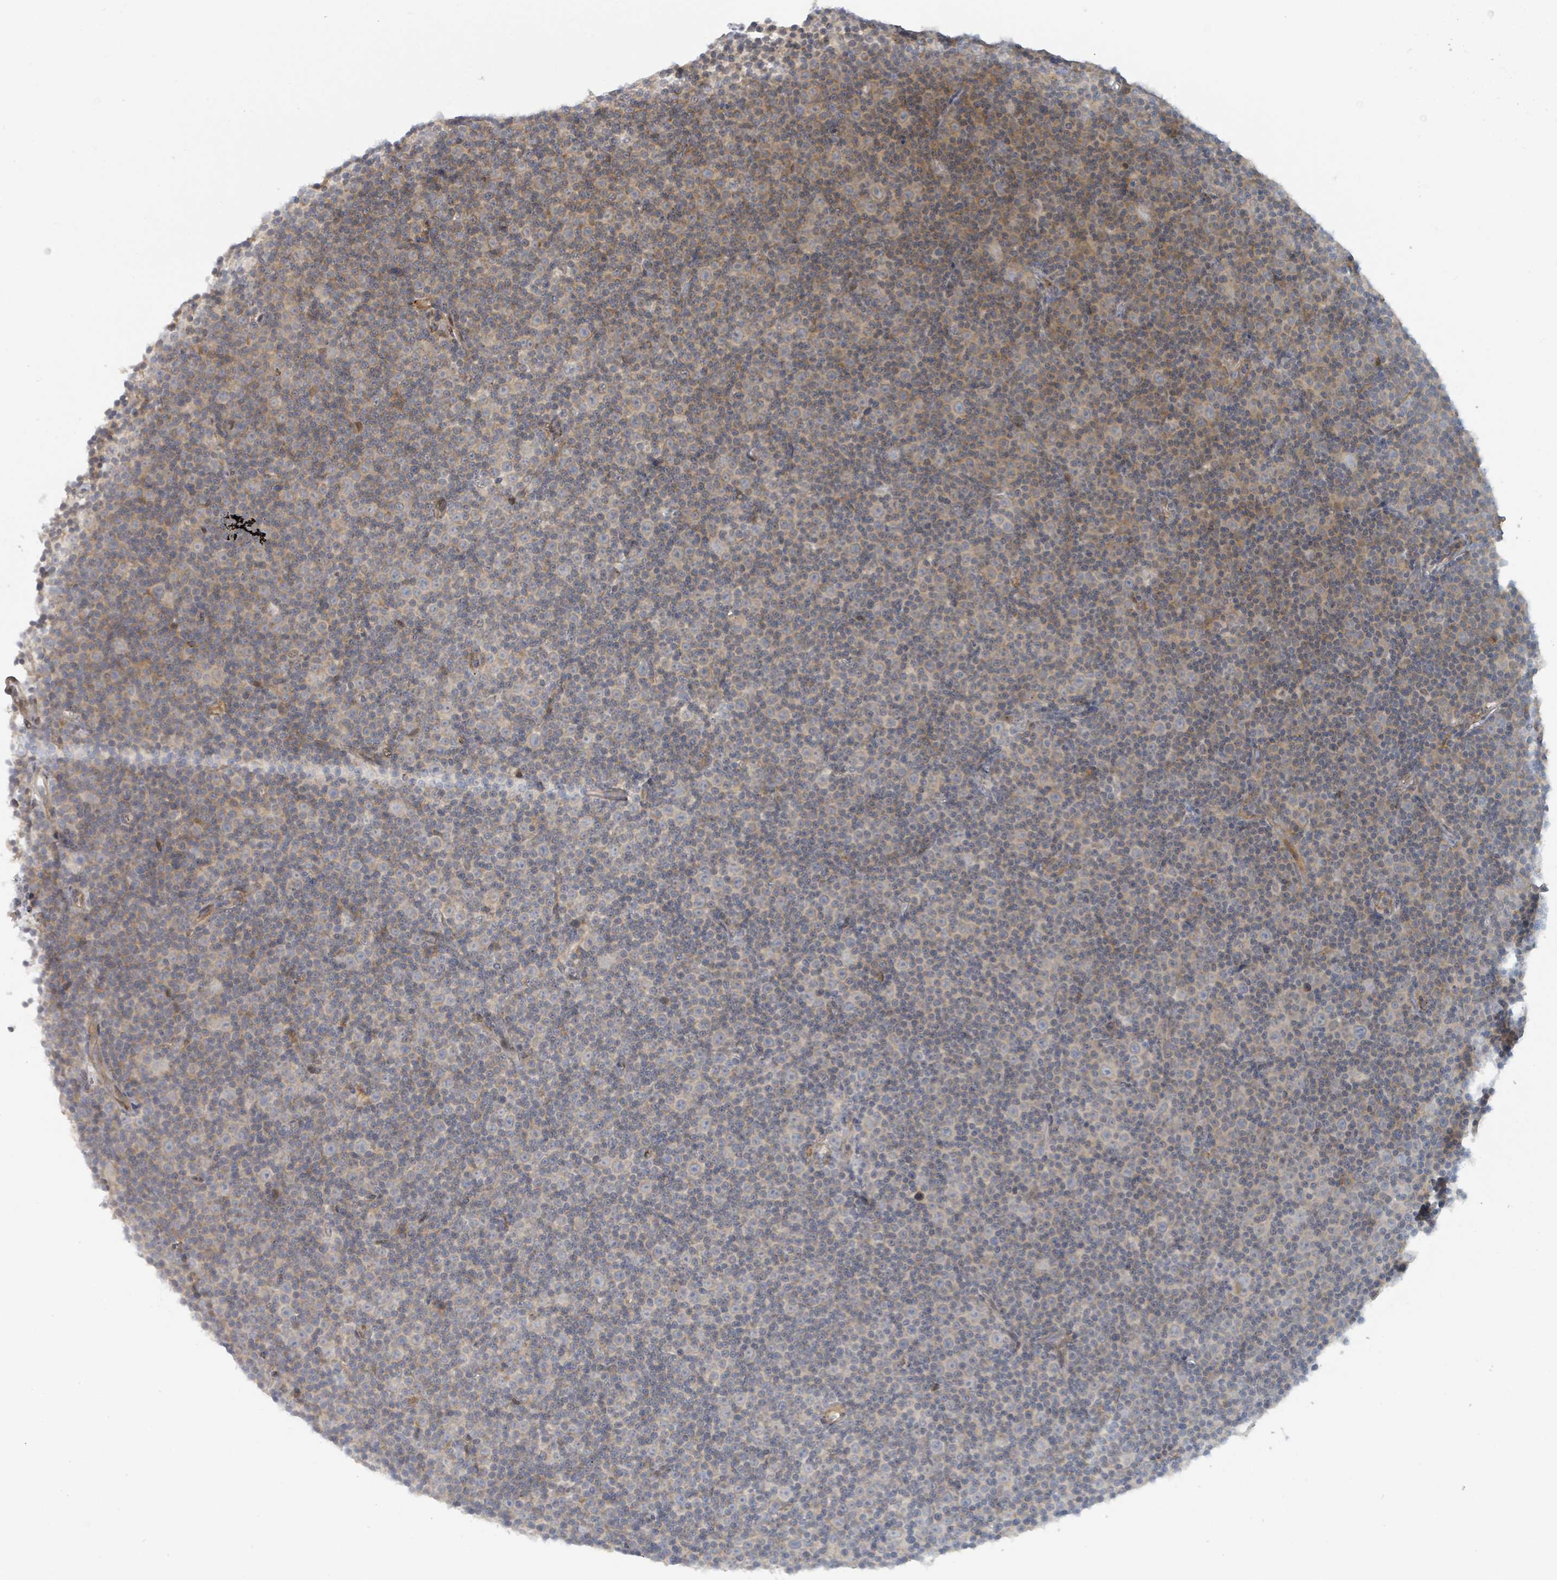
{"staining": {"intensity": "weak", "quantity": "<25%", "location": "cytoplasmic/membranous"}, "tissue": "lymphoma", "cell_type": "Tumor cells", "image_type": "cancer", "snomed": [{"axis": "morphology", "description": "Malignant lymphoma, non-Hodgkin's type, Low grade"}, {"axis": "topography", "description": "Lymph node"}], "caption": "The histopathology image demonstrates no staining of tumor cells in lymphoma.", "gene": "COL5A3", "patient": {"sex": "female", "age": 67}}